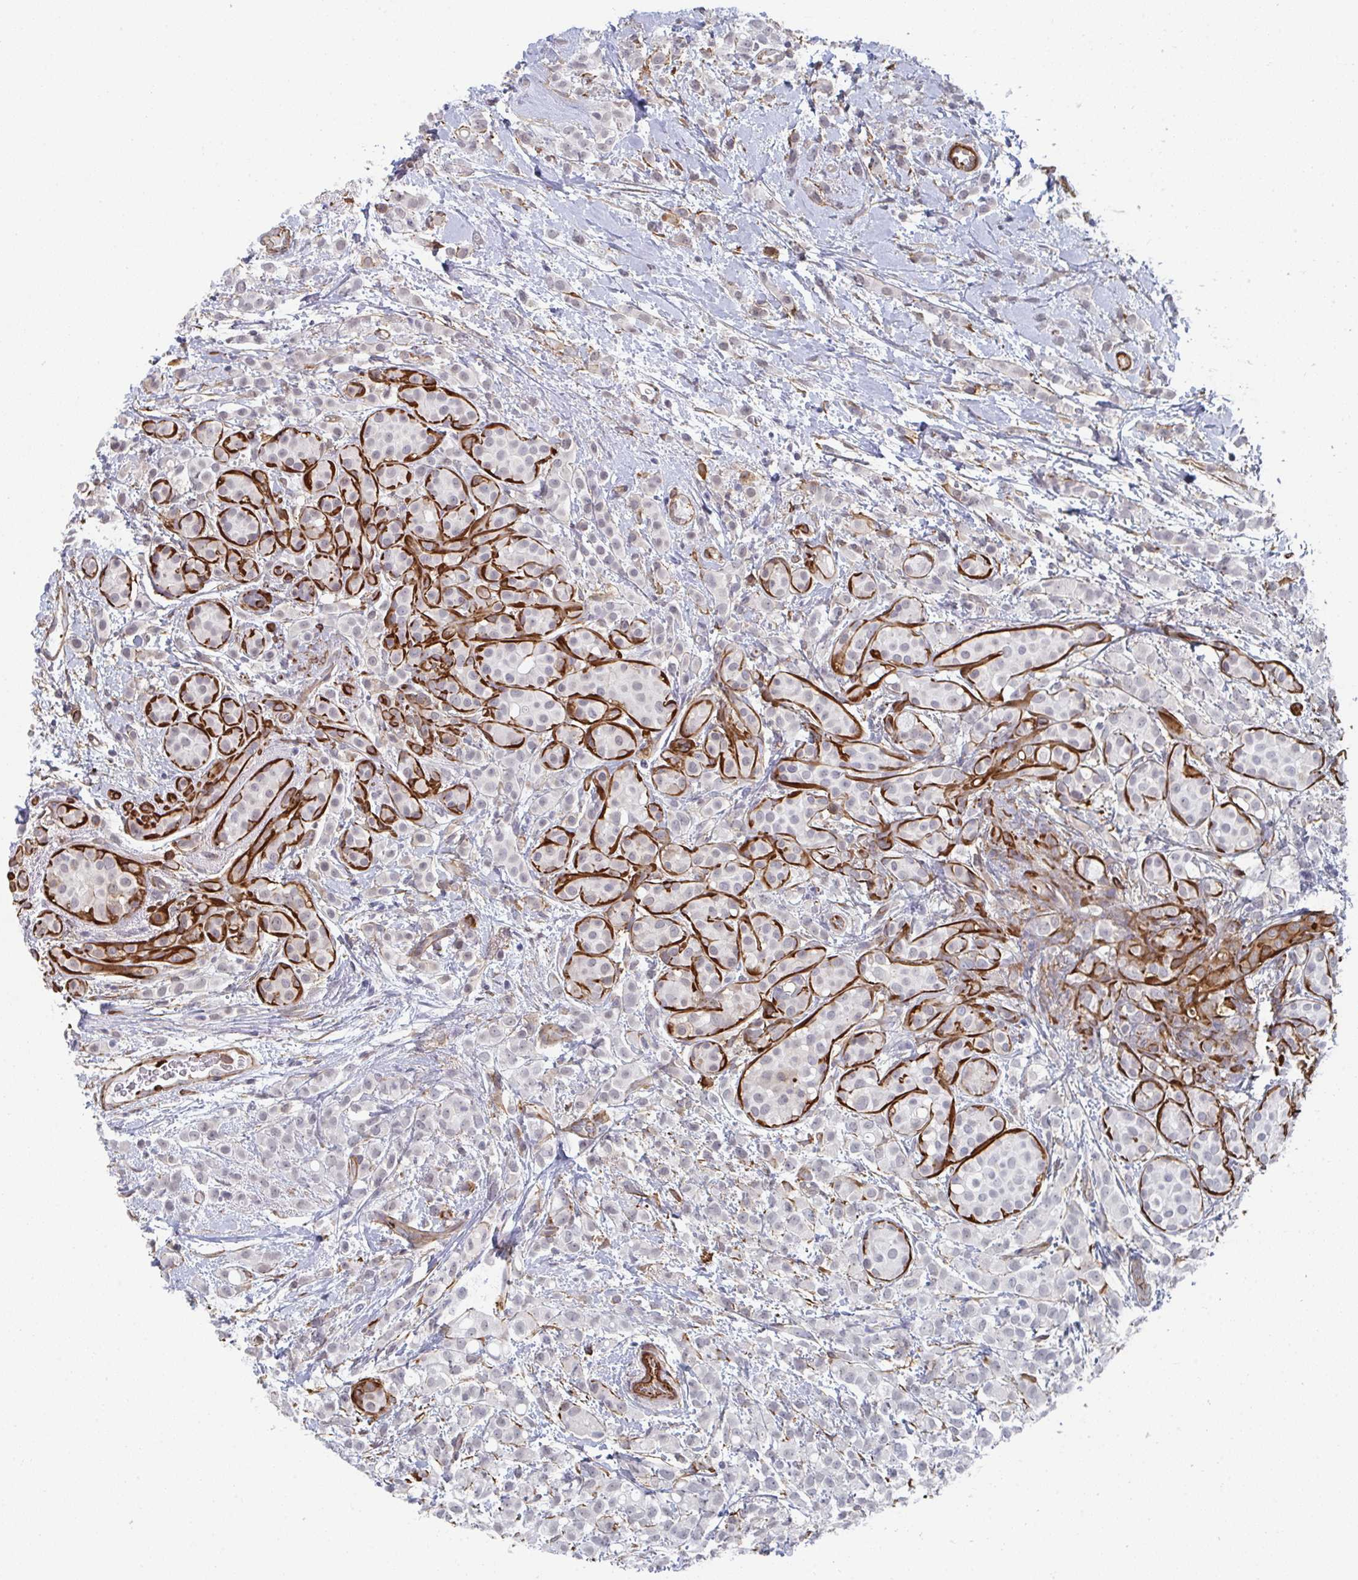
{"staining": {"intensity": "negative", "quantity": "none", "location": "none"}, "tissue": "breast cancer", "cell_type": "Tumor cells", "image_type": "cancer", "snomed": [{"axis": "morphology", "description": "Lobular carcinoma"}, {"axis": "topography", "description": "Breast"}], "caption": "IHC of human breast lobular carcinoma displays no positivity in tumor cells. Nuclei are stained in blue.", "gene": "NEURL4", "patient": {"sex": "female", "age": 68}}